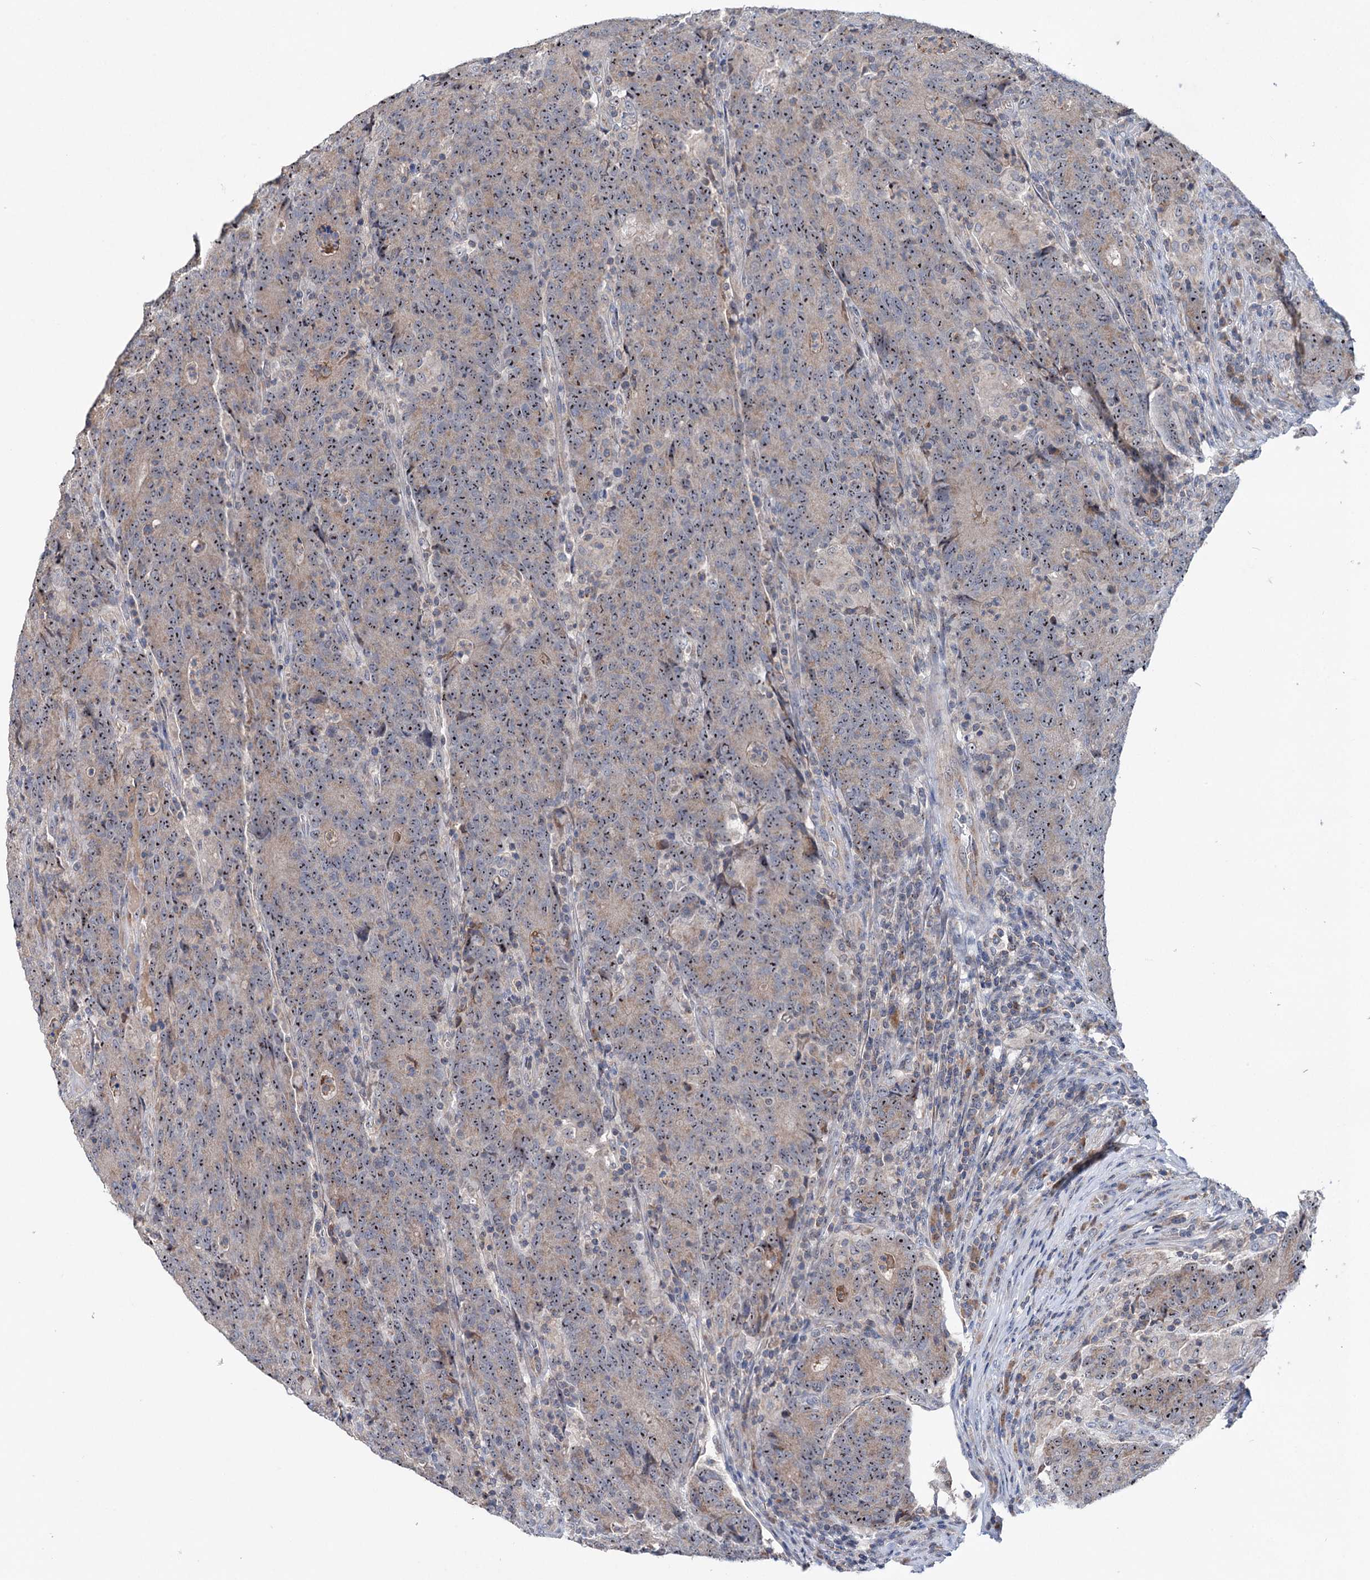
{"staining": {"intensity": "moderate", "quantity": ">75%", "location": "cytoplasmic/membranous,nuclear"}, "tissue": "colorectal cancer", "cell_type": "Tumor cells", "image_type": "cancer", "snomed": [{"axis": "morphology", "description": "Adenocarcinoma, NOS"}, {"axis": "topography", "description": "Colon"}], "caption": "Human colorectal cancer (adenocarcinoma) stained for a protein (brown) shows moderate cytoplasmic/membranous and nuclear positive staining in approximately >75% of tumor cells.", "gene": "HTR3B", "patient": {"sex": "female", "age": 75}}